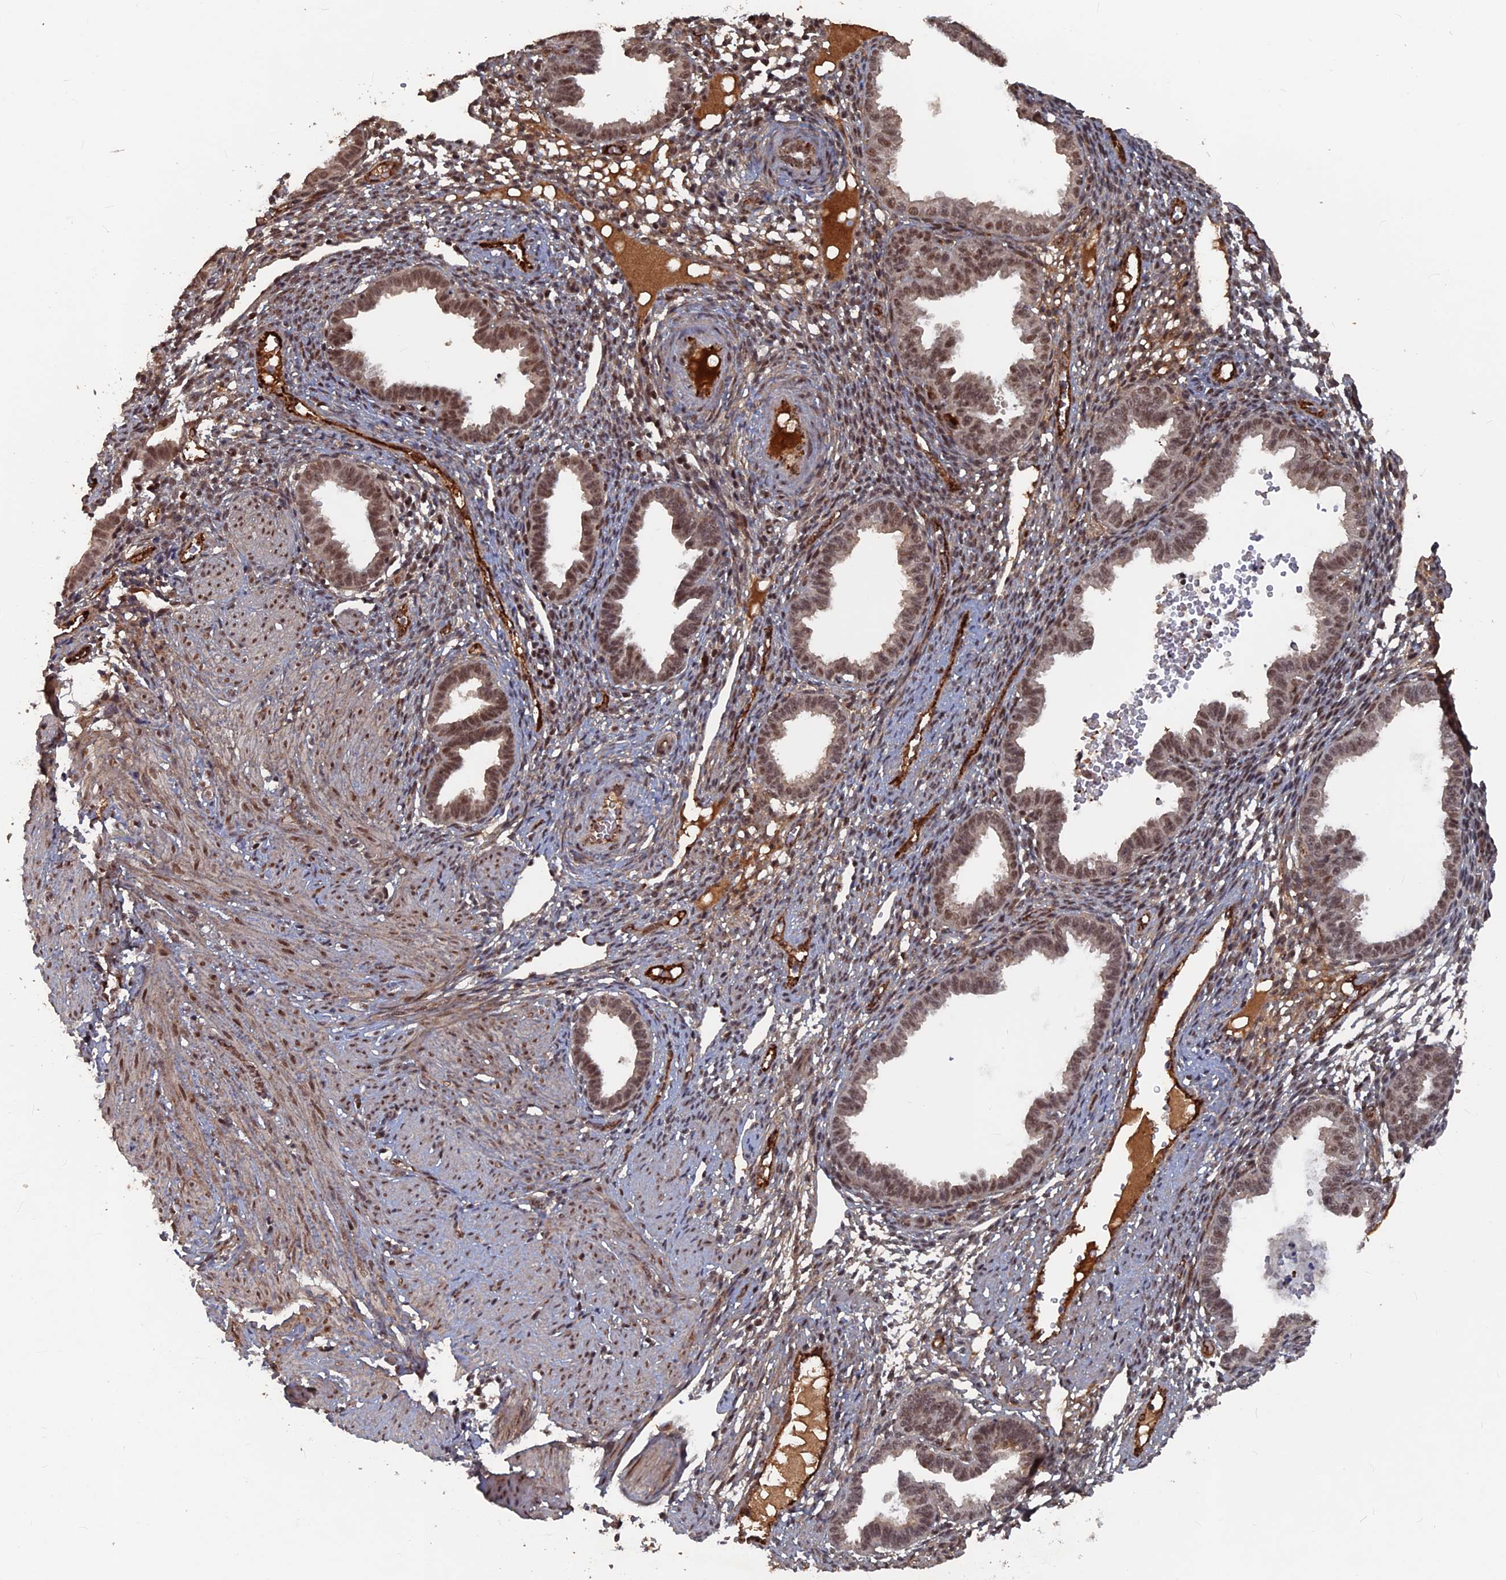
{"staining": {"intensity": "moderate", "quantity": "25%-75%", "location": "nuclear"}, "tissue": "endometrium", "cell_type": "Cells in endometrial stroma", "image_type": "normal", "snomed": [{"axis": "morphology", "description": "Normal tissue, NOS"}, {"axis": "topography", "description": "Endometrium"}], "caption": "A high-resolution histopathology image shows immunohistochemistry staining of normal endometrium, which reveals moderate nuclear positivity in approximately 25%-75% of cells in endometrial stroma.", "gene": "SH3D21", "patient": {"sex": "female", "age": 33}}